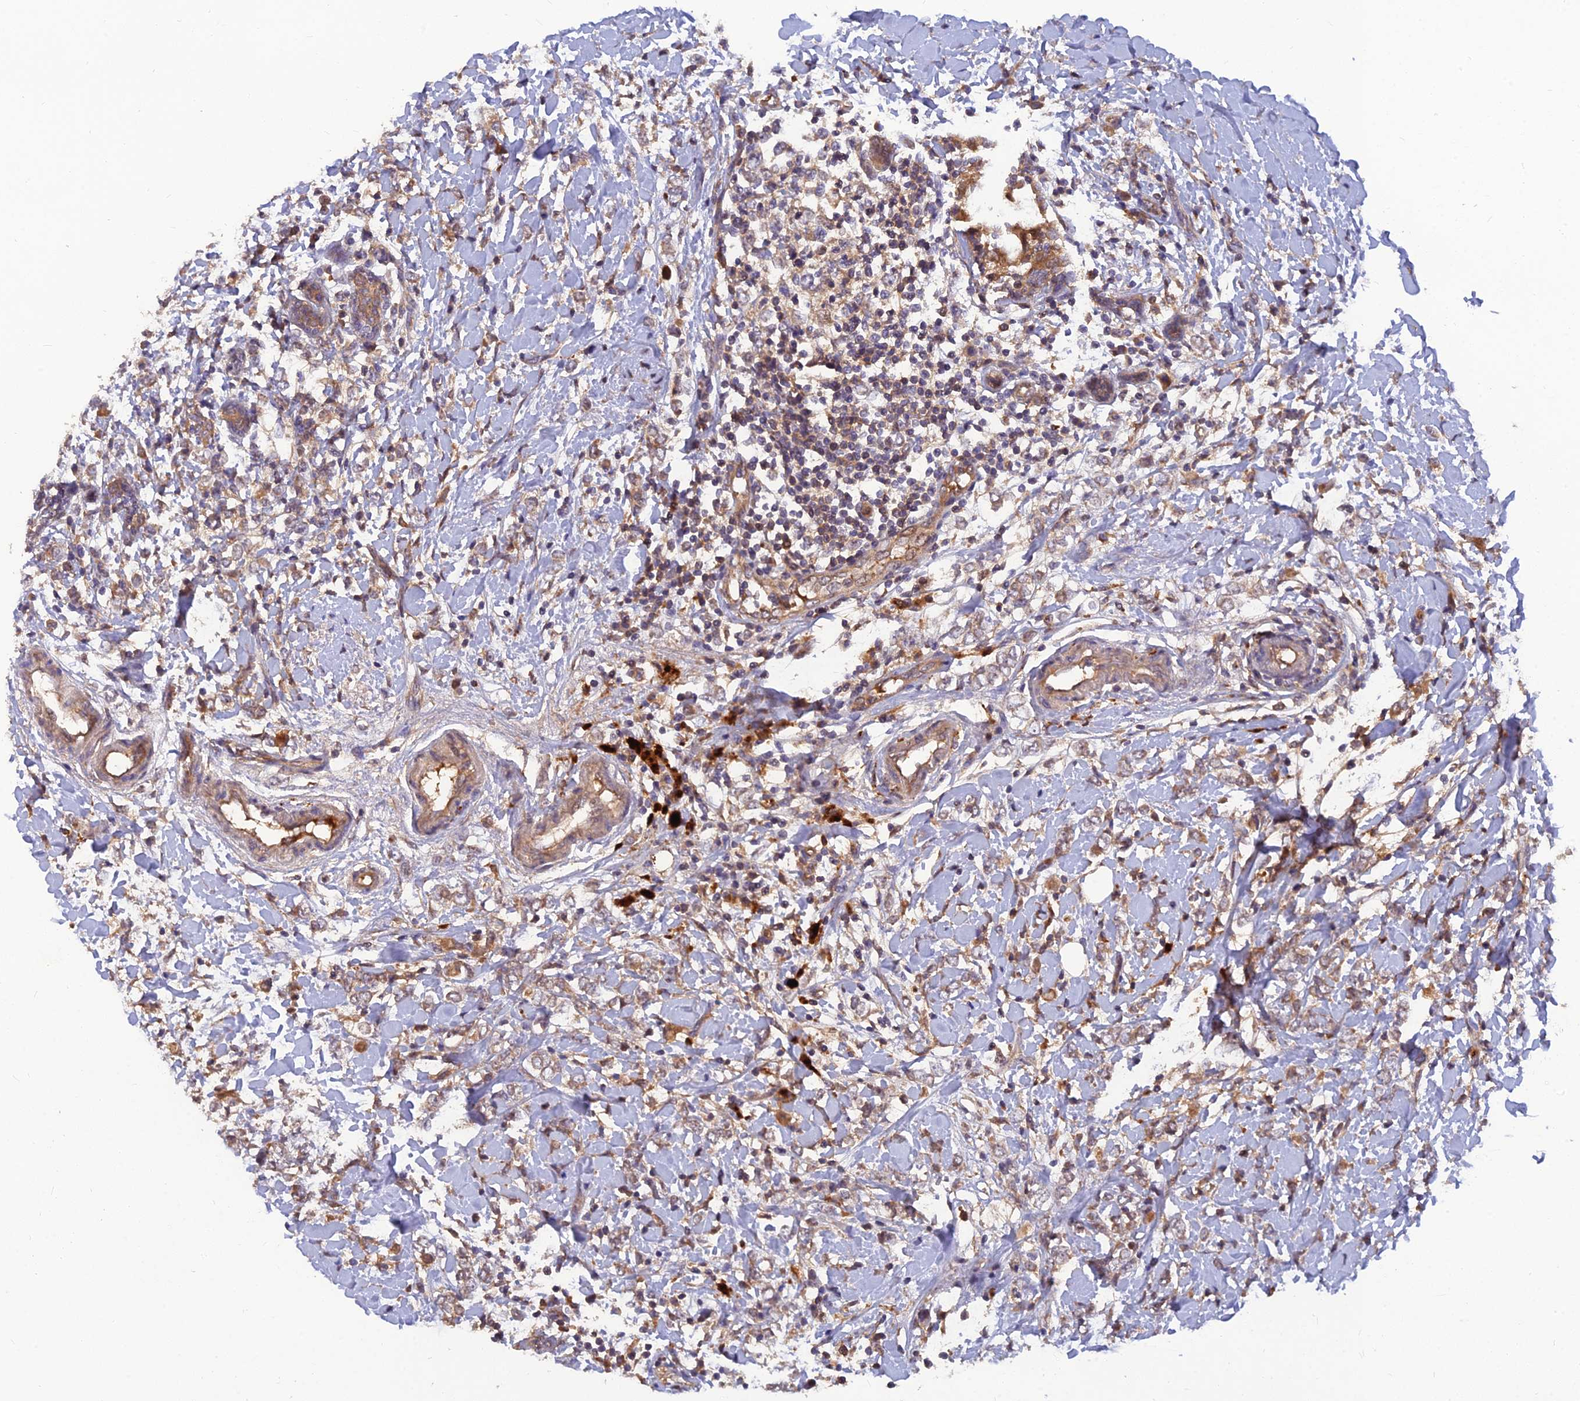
{"staining": {"intensity": "weak", "quantity": ">75%", "location": "cytoplasmic/membranous"}, "tissue": "breast cancer", "cell_type": "Tumor cells", "image_type": "cancer", "snomed": [{"axis": "morphology", "description": "Normal tissue, NOS"}, {"axis": "morphology", "description": "Lobular carcinoma"}, {"axis": "topography", "description": "Breast"}], "caption": "Immunohistochemistry of human breast cancer demonstrates low levels of weak cytoplasmic/membranous positivity in about >75% of tumor cells. (DAB IHC with brightfield microscopy, high magnification).", "gene": "FAM151B", "patient": {"sex": "female", "age": 47}}